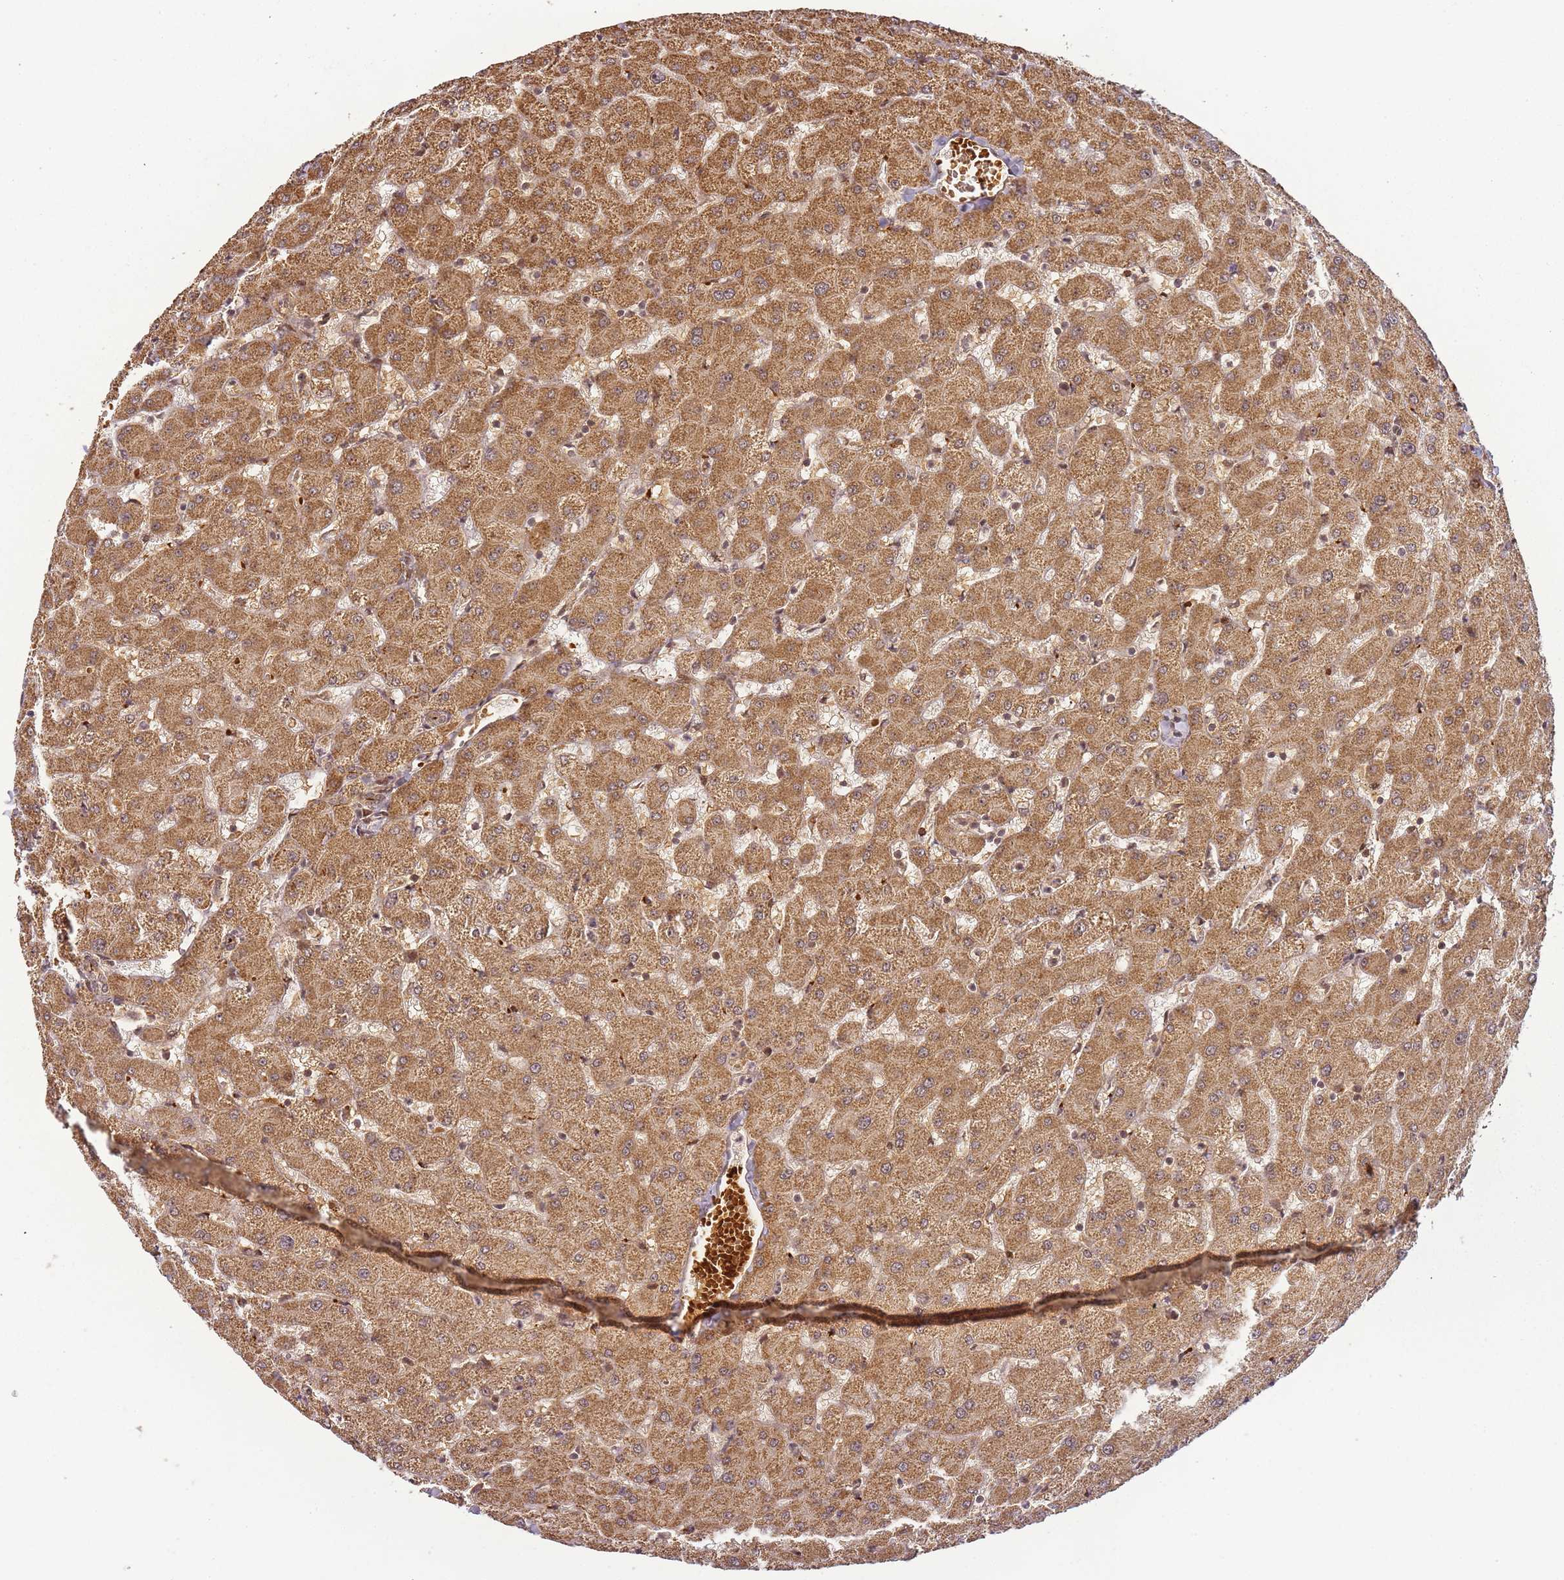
{"staining": {"intensity": "weak", "quantity": ">75%", "location": "cytoplasmic/membranous"}, "tissue": "liver", "cell_type": "Cholangiocytes", "image_type": "normal", "snomed": [{"axis": "morphology", "description": "Normal tissue, NOS"}, {"axis": "topography", "description": "Liver"}], "caption": "Liver stained for a protein displays weak cytoplasmic/membranous positivity in cholangiocytes. The protein of interest is stained brown, and the nuclei are stained in blue (DAB (3,3'-diaminobenzidine) IHC with brightfield microscopy, high magnification).", "gene": "ZNF497", "patient": {"sex": "female", "age": 63}}